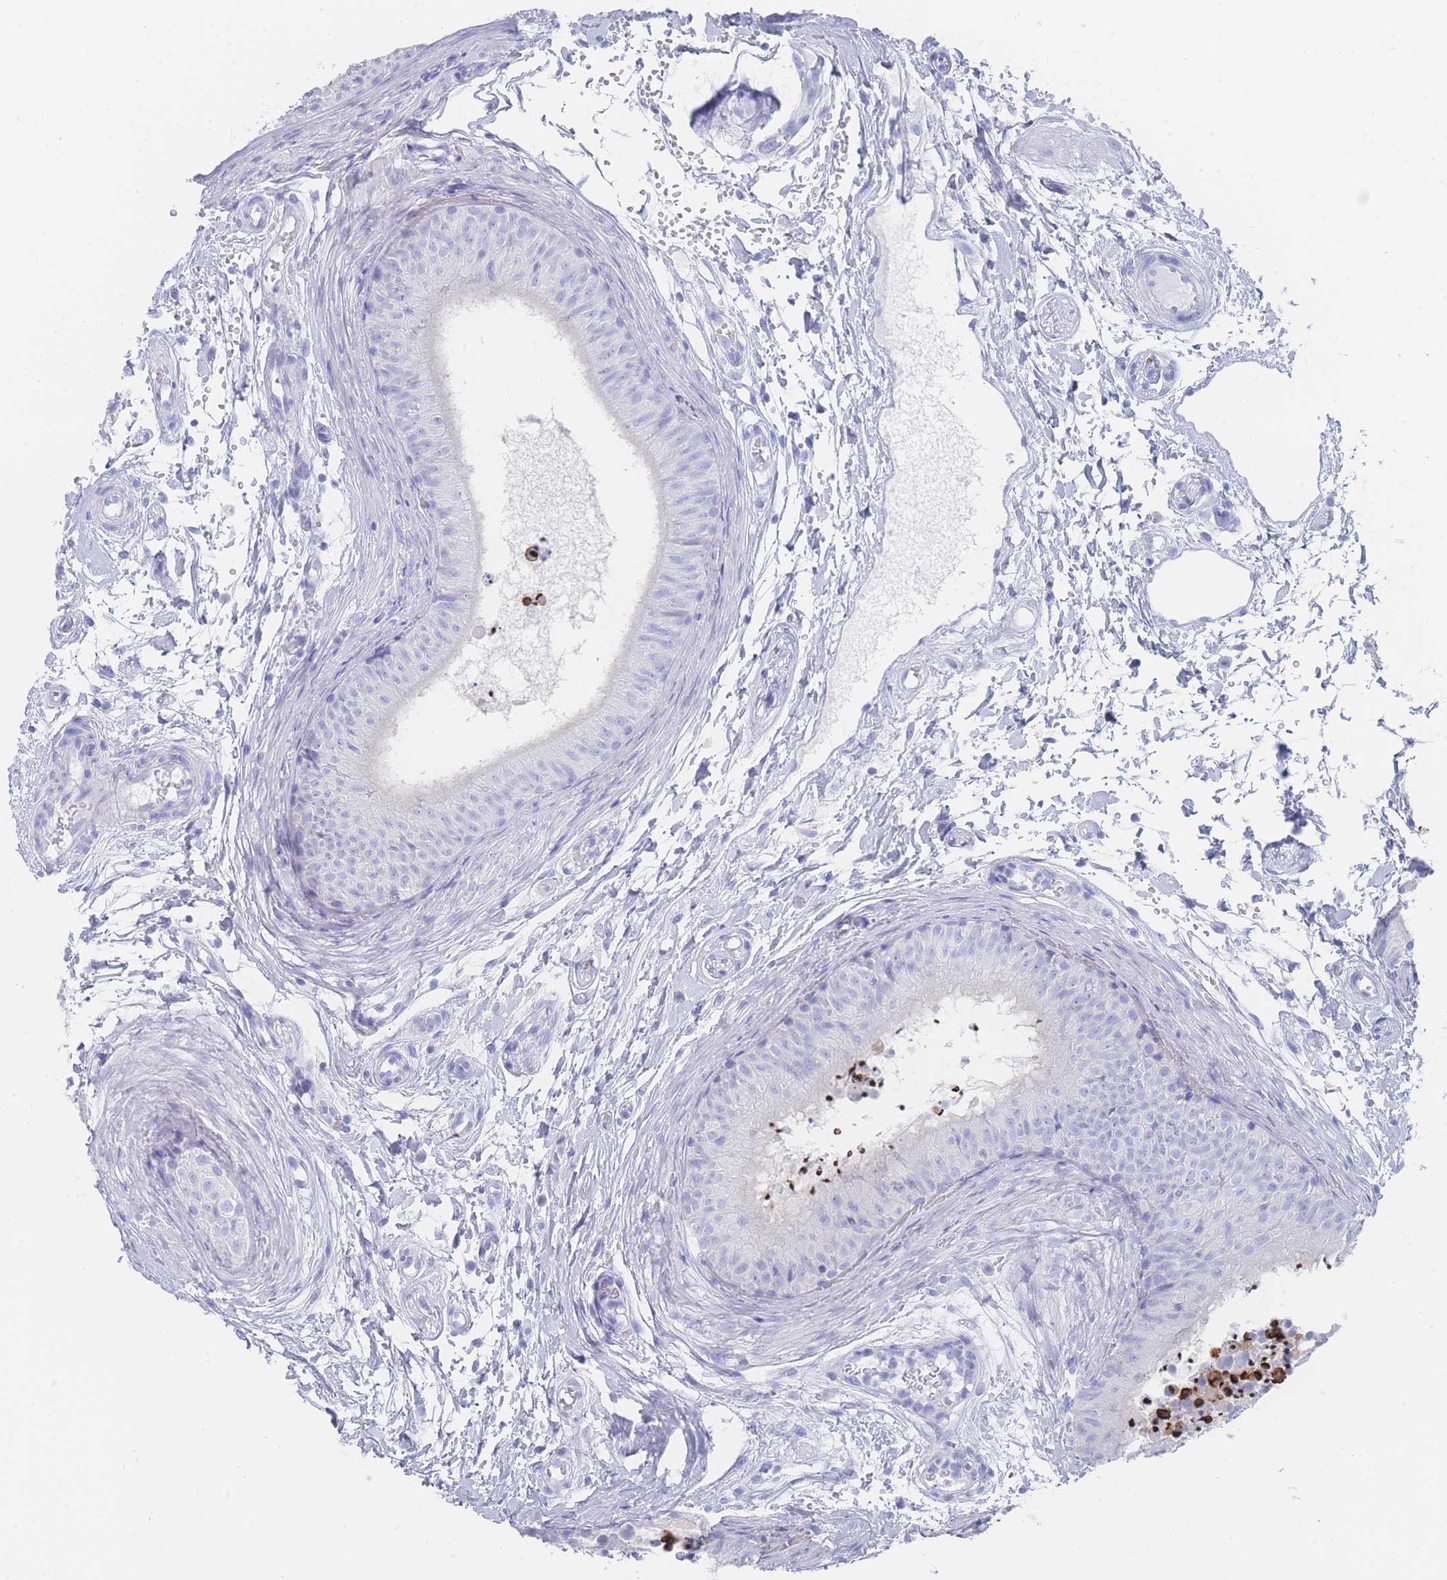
{"staining": {"intensity": "negative", "quantity": "none", "location": "none"}, "tissue": "epididymis", "cell_type": "Glandular cells", "image_type": "normal", "snomed": [{"axis": "morphology", "description": "Normal tissue, NOS"}, {"axis": "topography", "description": "Epididymis"}], "caption": "Immunohistochemistry of unremarkable epididymis exhibits no staining in glandular cells. (IHC, brightfield microscopy, high magnification).", "gene": "LRRC37A2", "patient": {"sex": "male", "age": 15}}